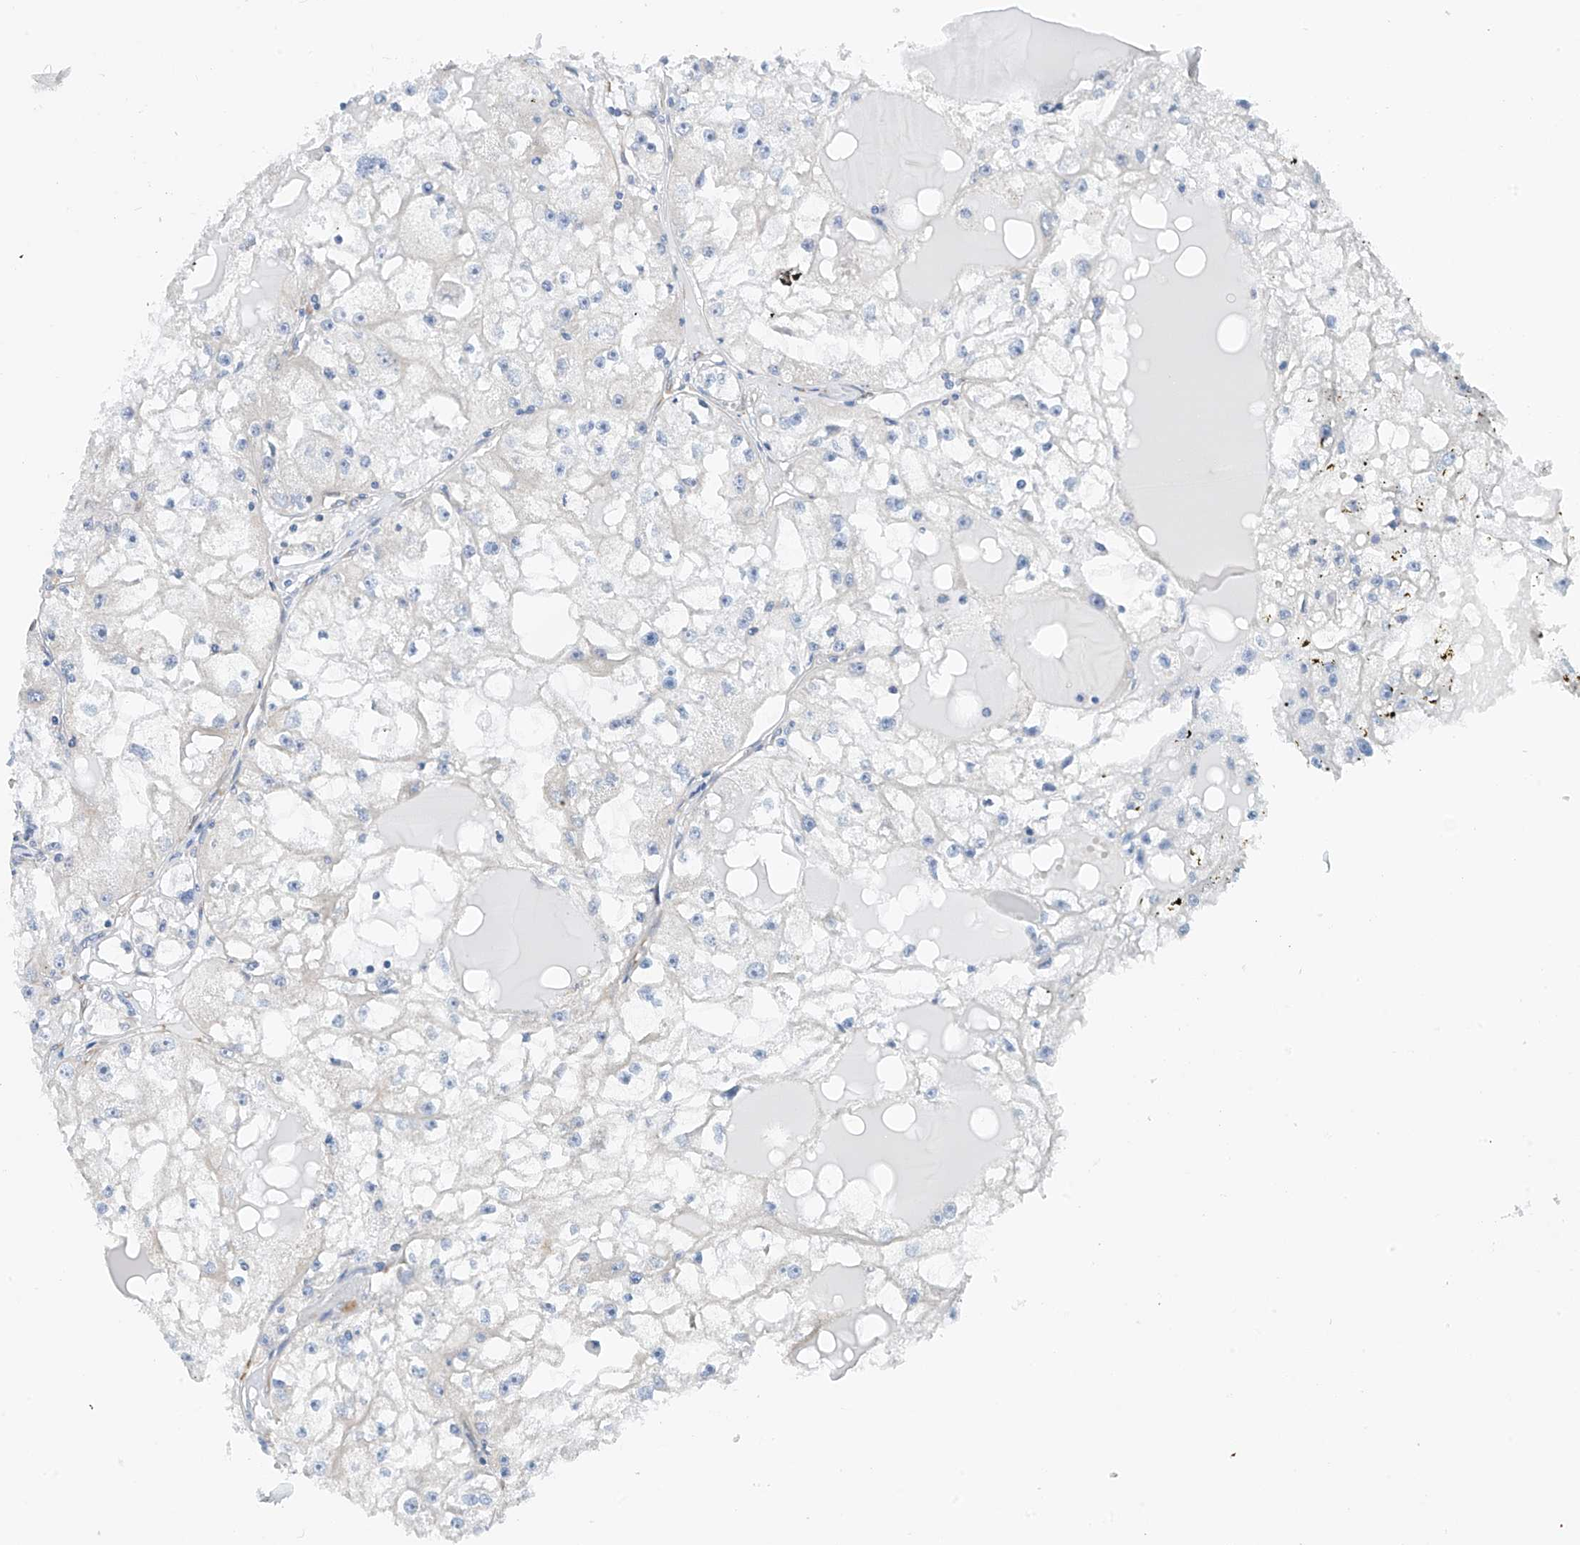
{"staining": {"intensity": "negative", "quantity": "none", "location": "none"}, "tissue": "renal cancer", "cell_type": "Tumor cells", "image_type": "cancer", "snomed": [{"axis": "morphology", "description": "Adenocarcinoma, NOS"}, {"axis": "topography", "description": "Kidney"}], "caption": "The immunohistochemistry image has no significant expression in tumor cells of renal adenocarcinoma tissue.", "gene": "RCN2", "patient": {"sex": "male", "age": 56}}